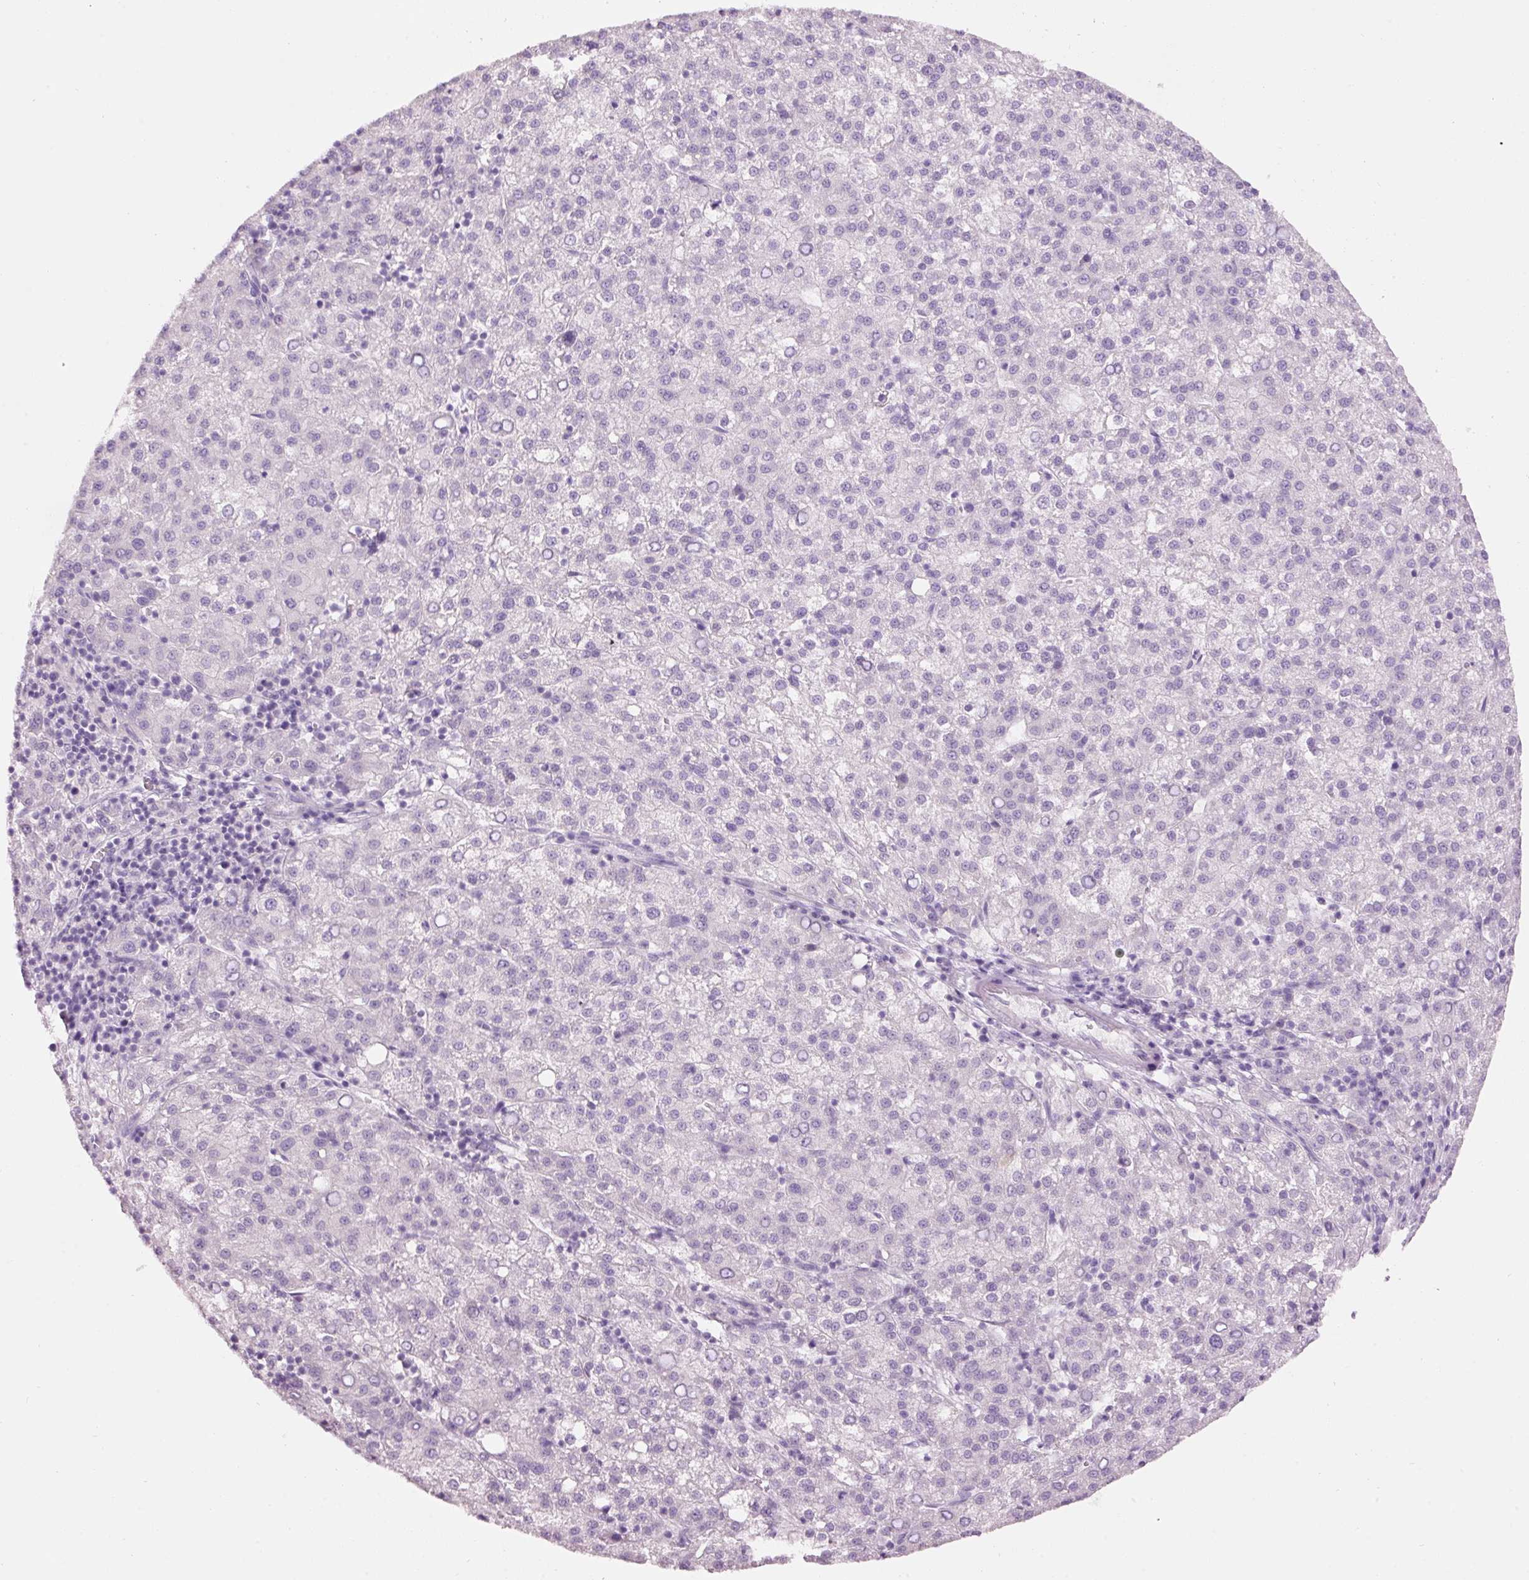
{"staining": {"intensity": "negative", "quantity": "none", "location": "none"}, "tissue": "liver cancer", "cell_type": "Tumor cells", "image_type": "cancer", "snomed": [{"axis": "morphology", "description": "Carcinoma, Hepatocellular, NOS"}, {"axis": "topography", "description": "Liver"}], "caption": "This is a image of IHC staining of liver hepatocellular carcinoma, which shows no staining in tumor cells.", "gene": "GCG", "patient": {"sex": "female", "age": 58}}